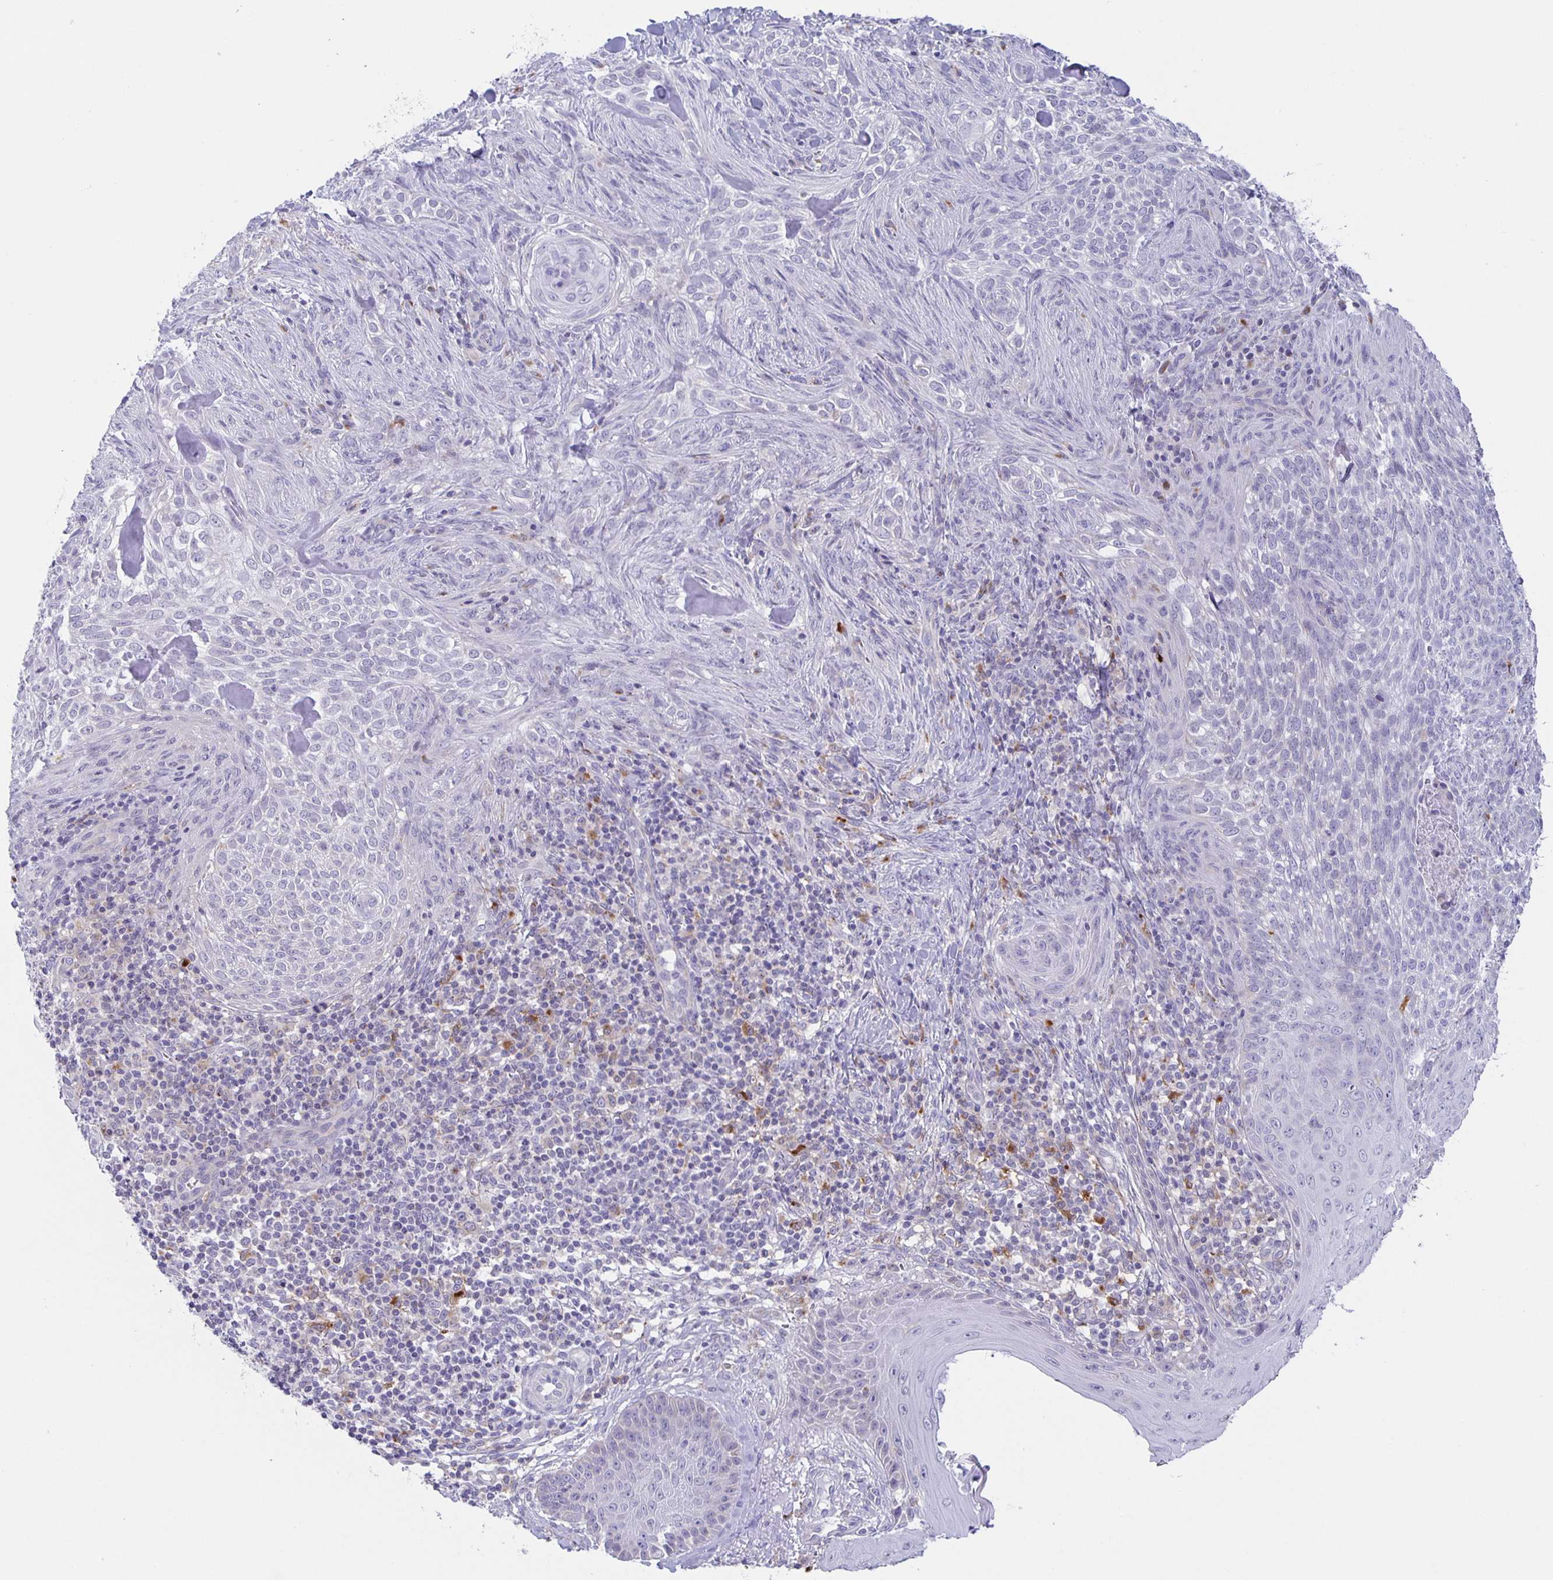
{"staining": {"intensity": "negative", "quantity": "none", "location": "none"}, "tissue": "skin cancer", "cell_type": "Tumor cells", "image_type": "cancer", "snomed": [{"axis": "morphology", "description": "Basal cell carcinoma"}, {"axis": "topography", "description": "Skin"}], "caption": "High power microscopy micrograph of an IHC histopathology image of skin cancer, revealing no significant positivity in tumor cells. (Stains: DAB (3,3'-diaminobenzidine) IHC with hematoxylin counter stain, Microscopy: brightfield microscopy at high magnification).", "gene": "LIPA", "patient": {"sex": "female", "age": 48}}